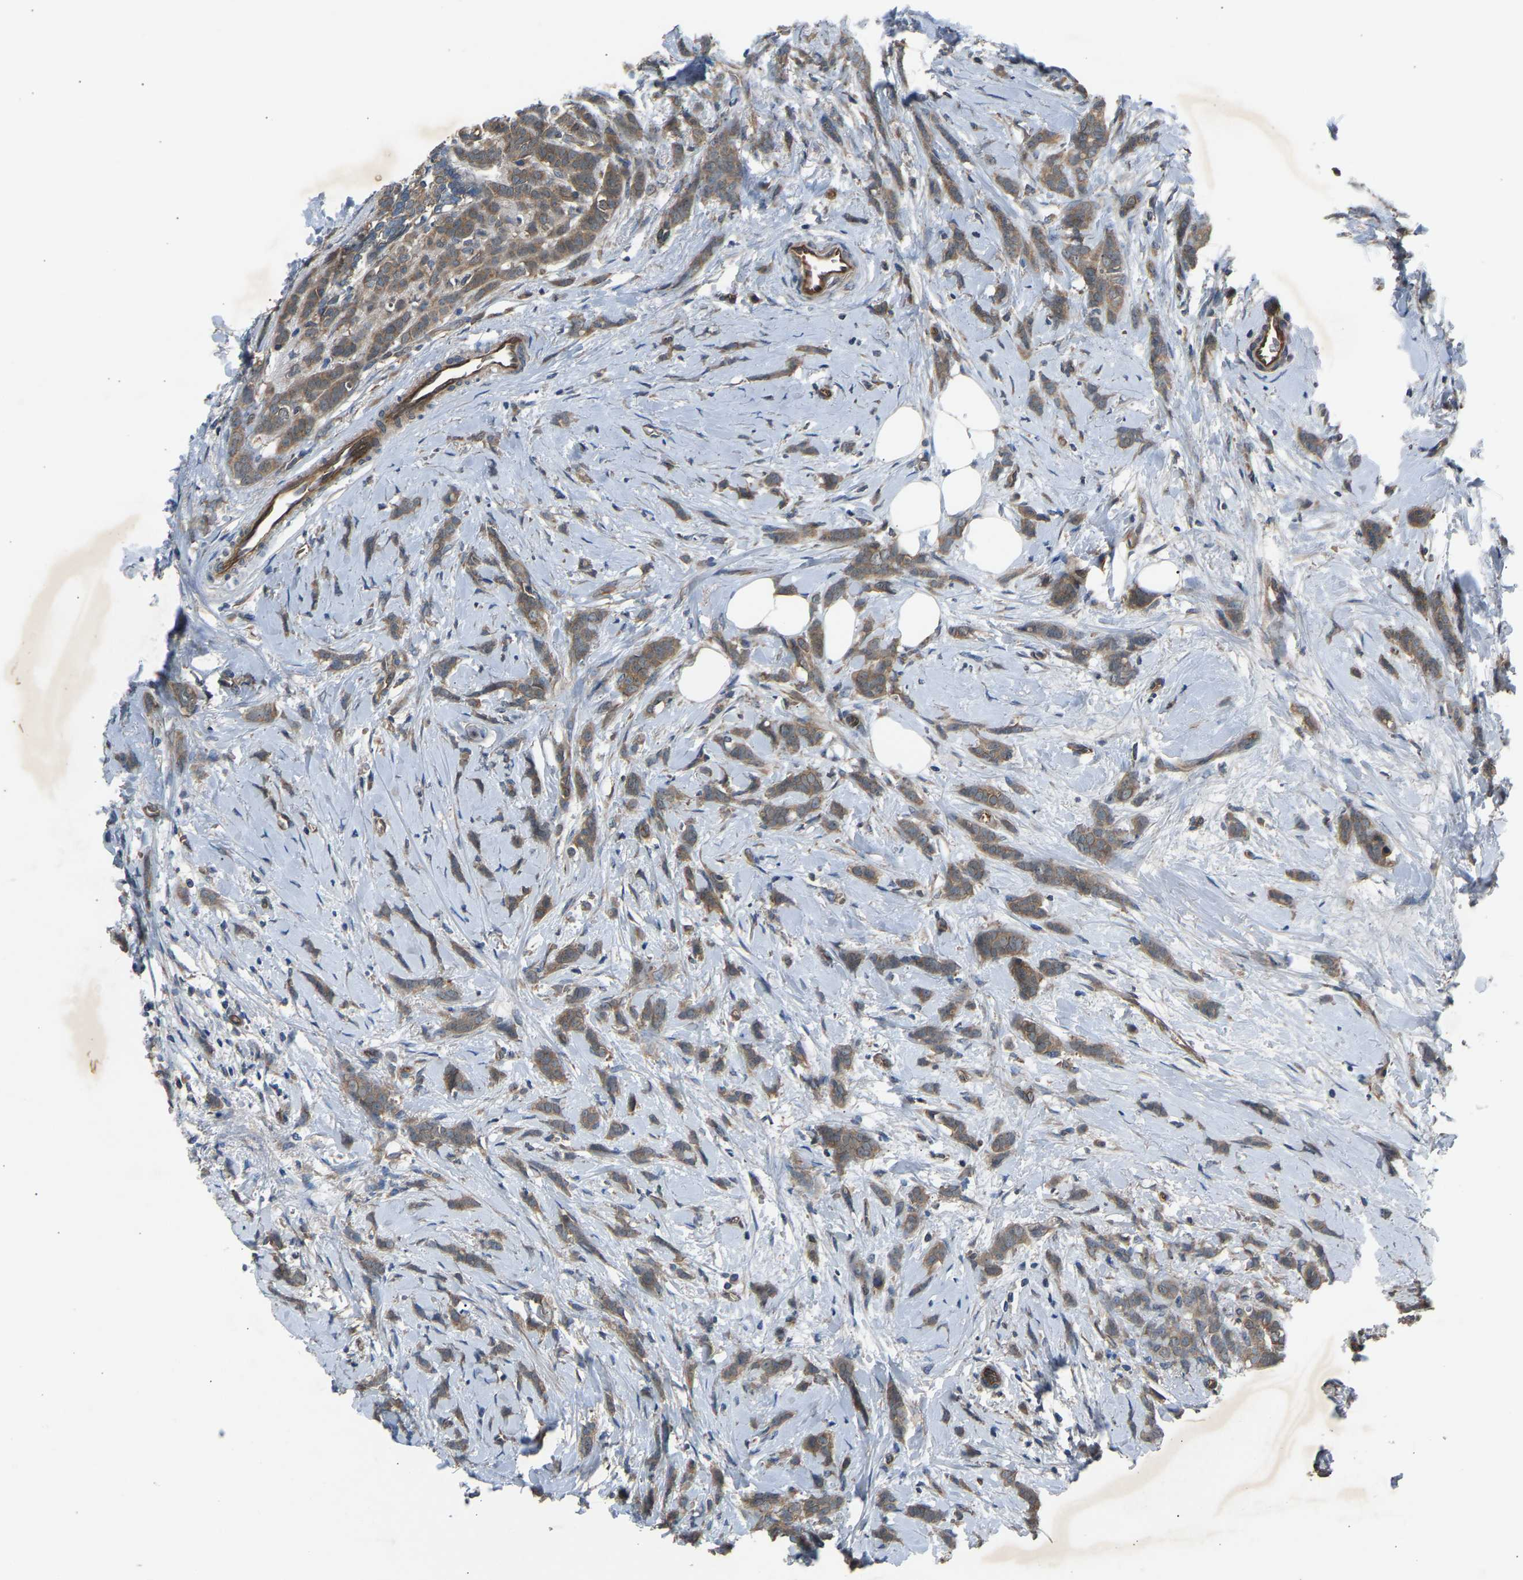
{"staining": {"intensity": "moderate", "quantity": ">75%", "location": "cytoplasmic/membranous"}, "tissue": "breast cancer", "cell_type": "Tumor cells", "image_type": "cancer", "snomed": [{"axis": "morphology", "description": "Lobular carcinoma, in situ"}, {"axis": "morphology", "description": "Lobular carcinoma"}, {"axis": "topography", "description": "Breast"}], "caption": "About >75% of tumor cells in lobular carcinoma in situ (breast) display moderate cytoplasmic/membranous protein expression as visualized by brown immunohistochemical staining.", "gene": "GAS2L1", "patient": {"sex": "female", "age": 41}}